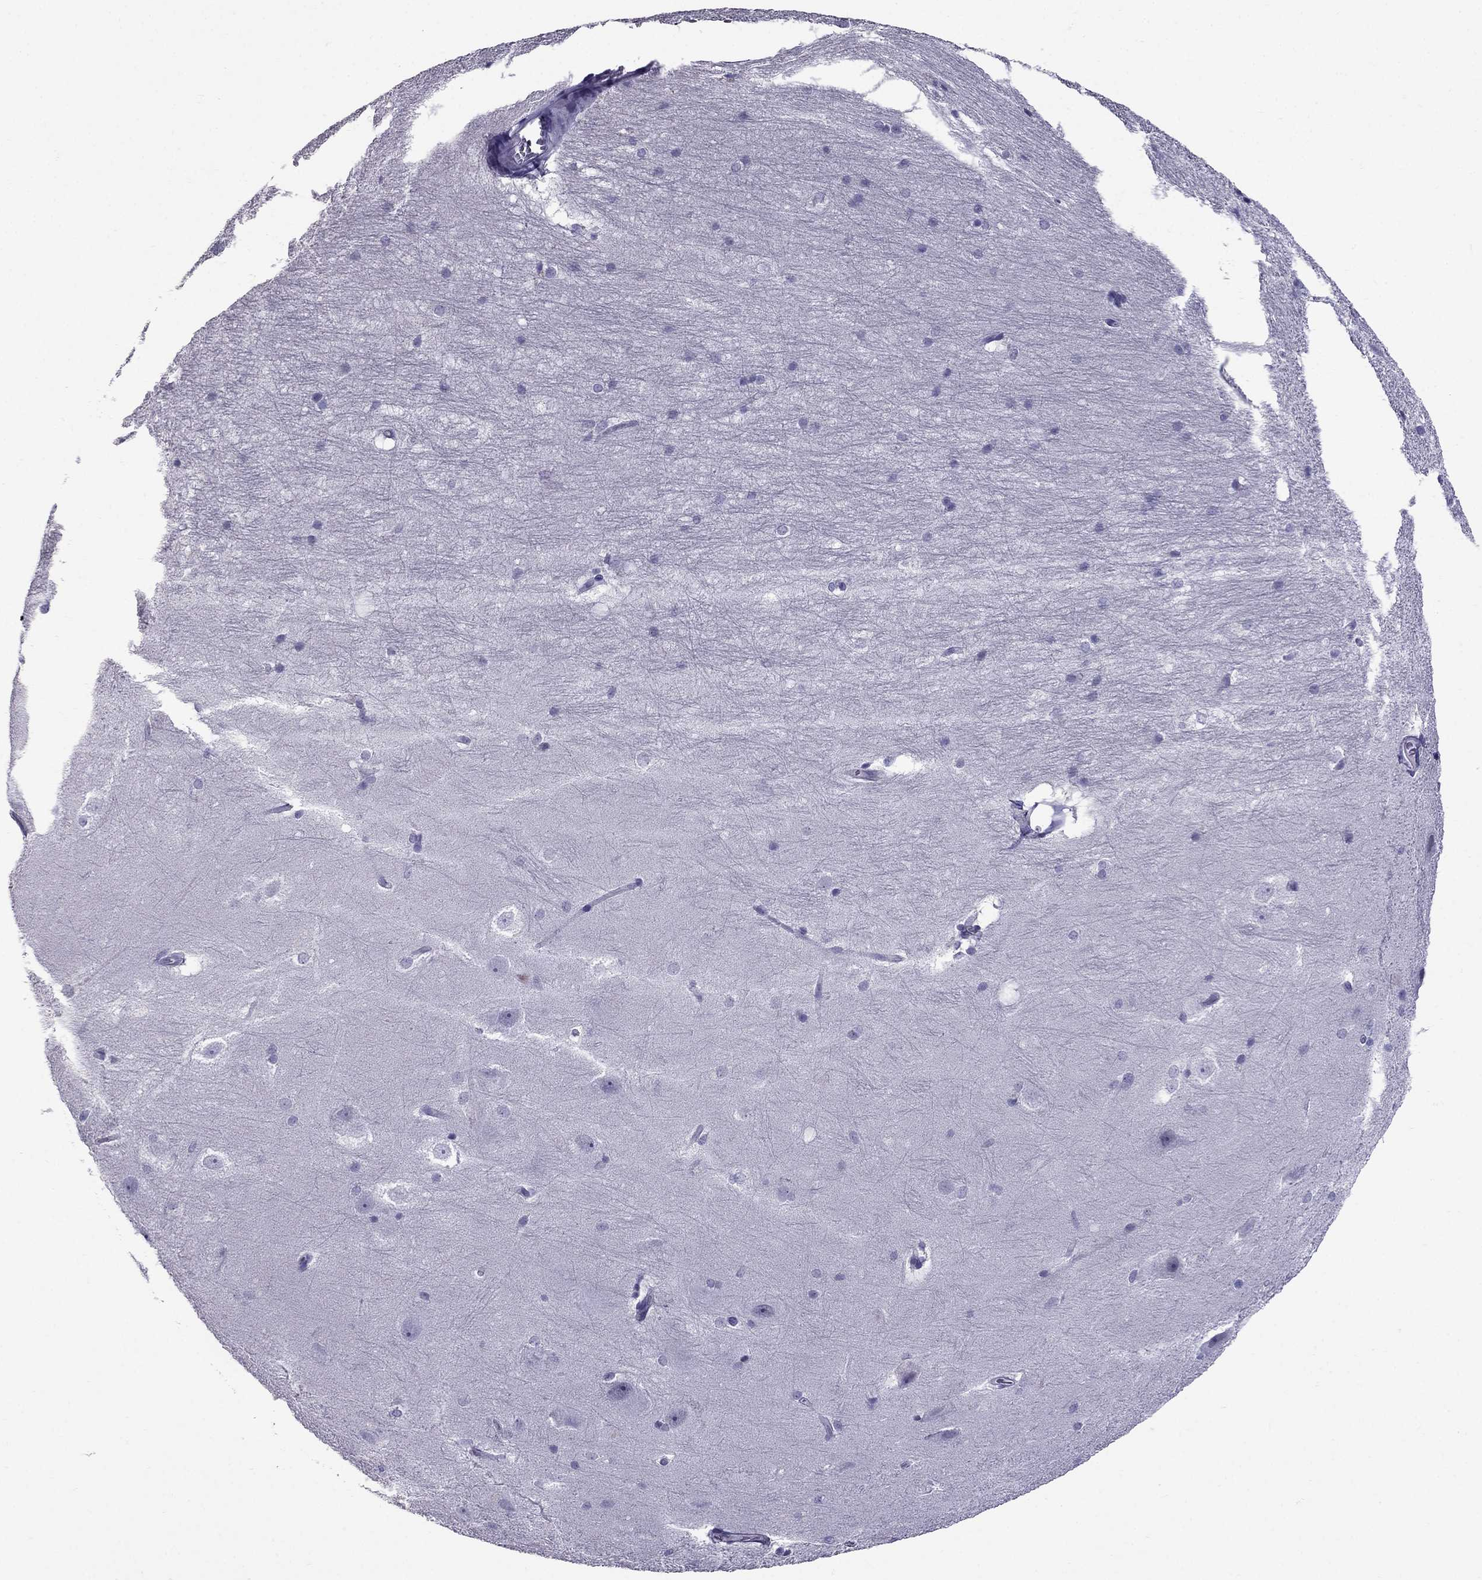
{"staining": {"intensity": "negative", "quantity": "none", "location": "none"}, "tissue": "hippocampus", "cell_type": "Glial cells", "image_type": "normal", "snomed": [{"axis": "morphology", "description": "Normal tissue, NOS"}, {"axis": "topography", "description": "Cerebral cortex"}, {"axis": "topography", "description": "Hippocampus"}], "caption": "Histopathology image shows no protein positivity in glial cells of unremarkable hippocampus.", "gene": "OLFM4", "patient": {"sex": "female", "age": 19}}